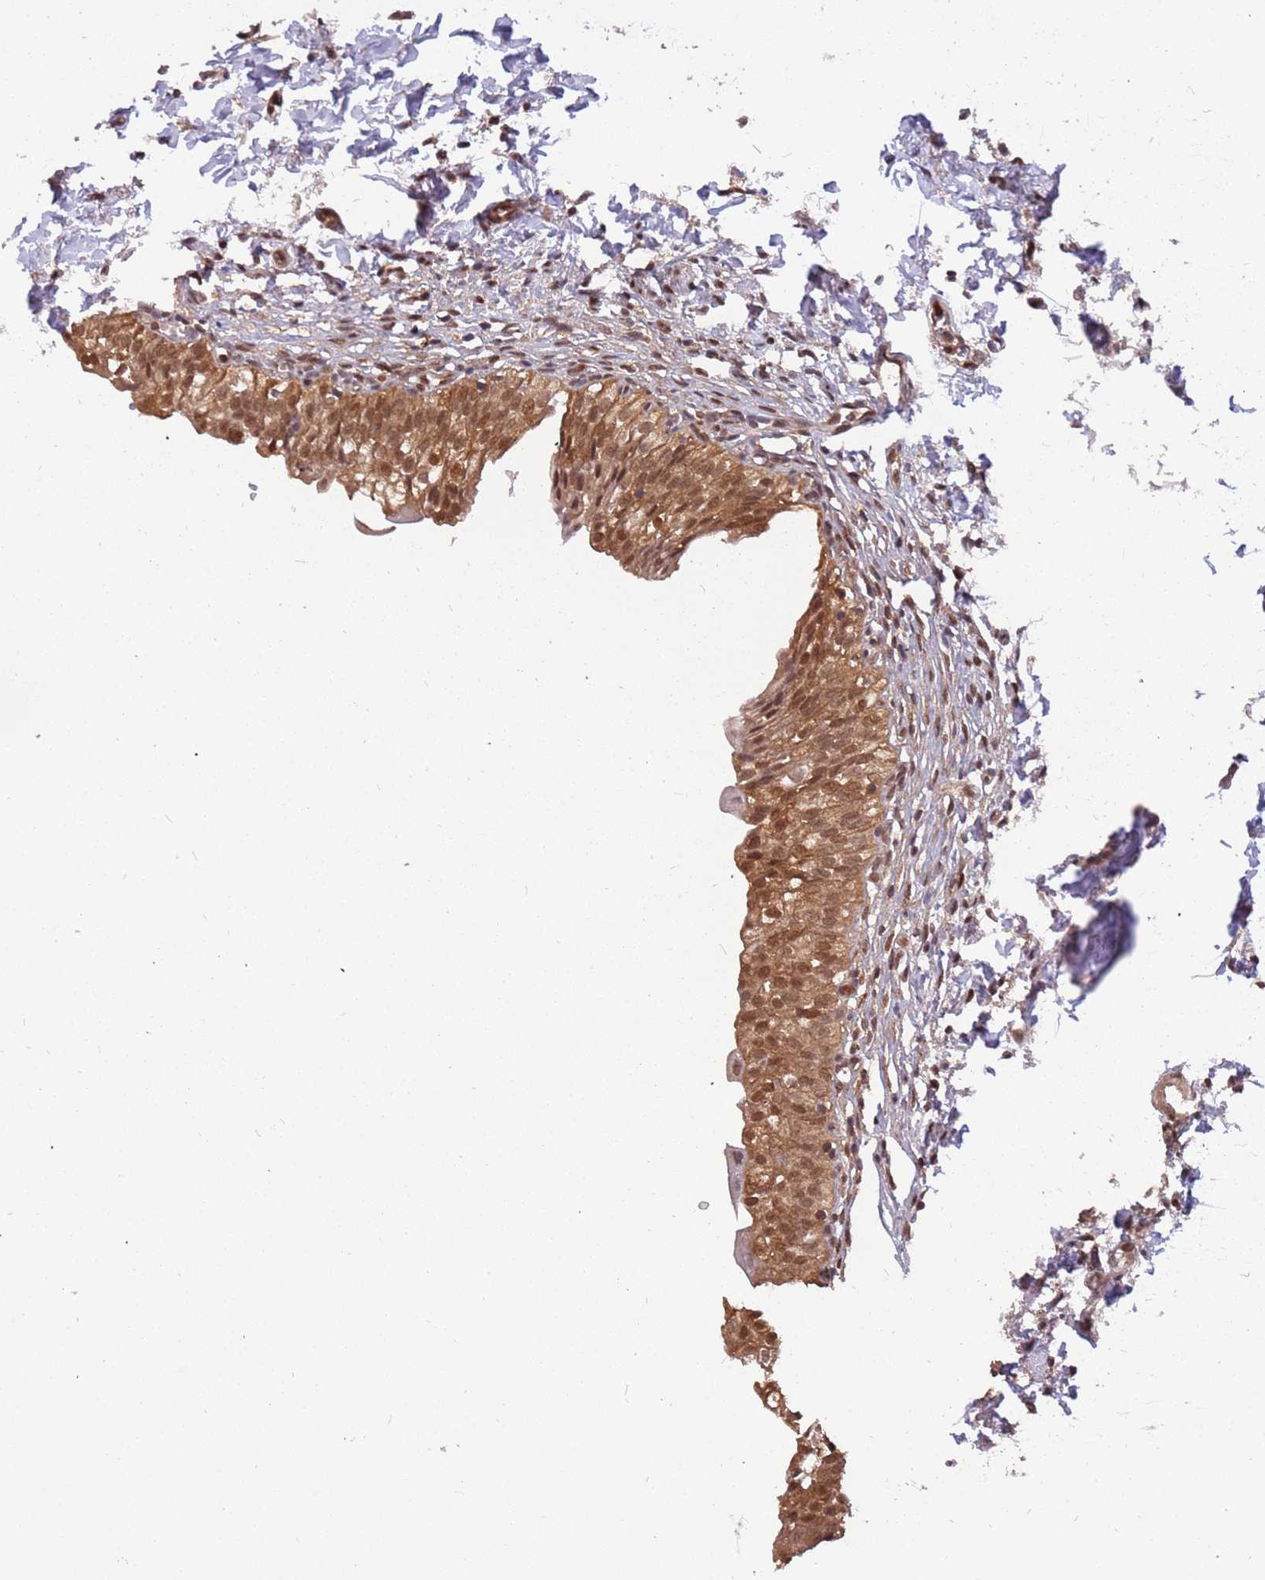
{"staining": {"intensity": "strong", "quantity": ">75%", "location": "cytoplasmic/membranous,nuclear"}, "tissue": "urinary bladder", "cell_type": "Urothelial cells", "image_type": "normal", "snomed": [{"axis": "morphology", "description": "Normal tissue, NOS"}, {"axis": "topography", "description": "Urinary bladder"}], "caption": "A high amount of strong cytoplasmic/membranous,nuclear positivity is appreciated in approximately >75% of urothelial cells in normal urinary bladder. The staining is performed using DAB brown chromogen to label protein expression. The nuclei are counter-stained blue using hematoxylin.", "gene": "GBP2", "patient": {"sex": "male", "age": 55}}